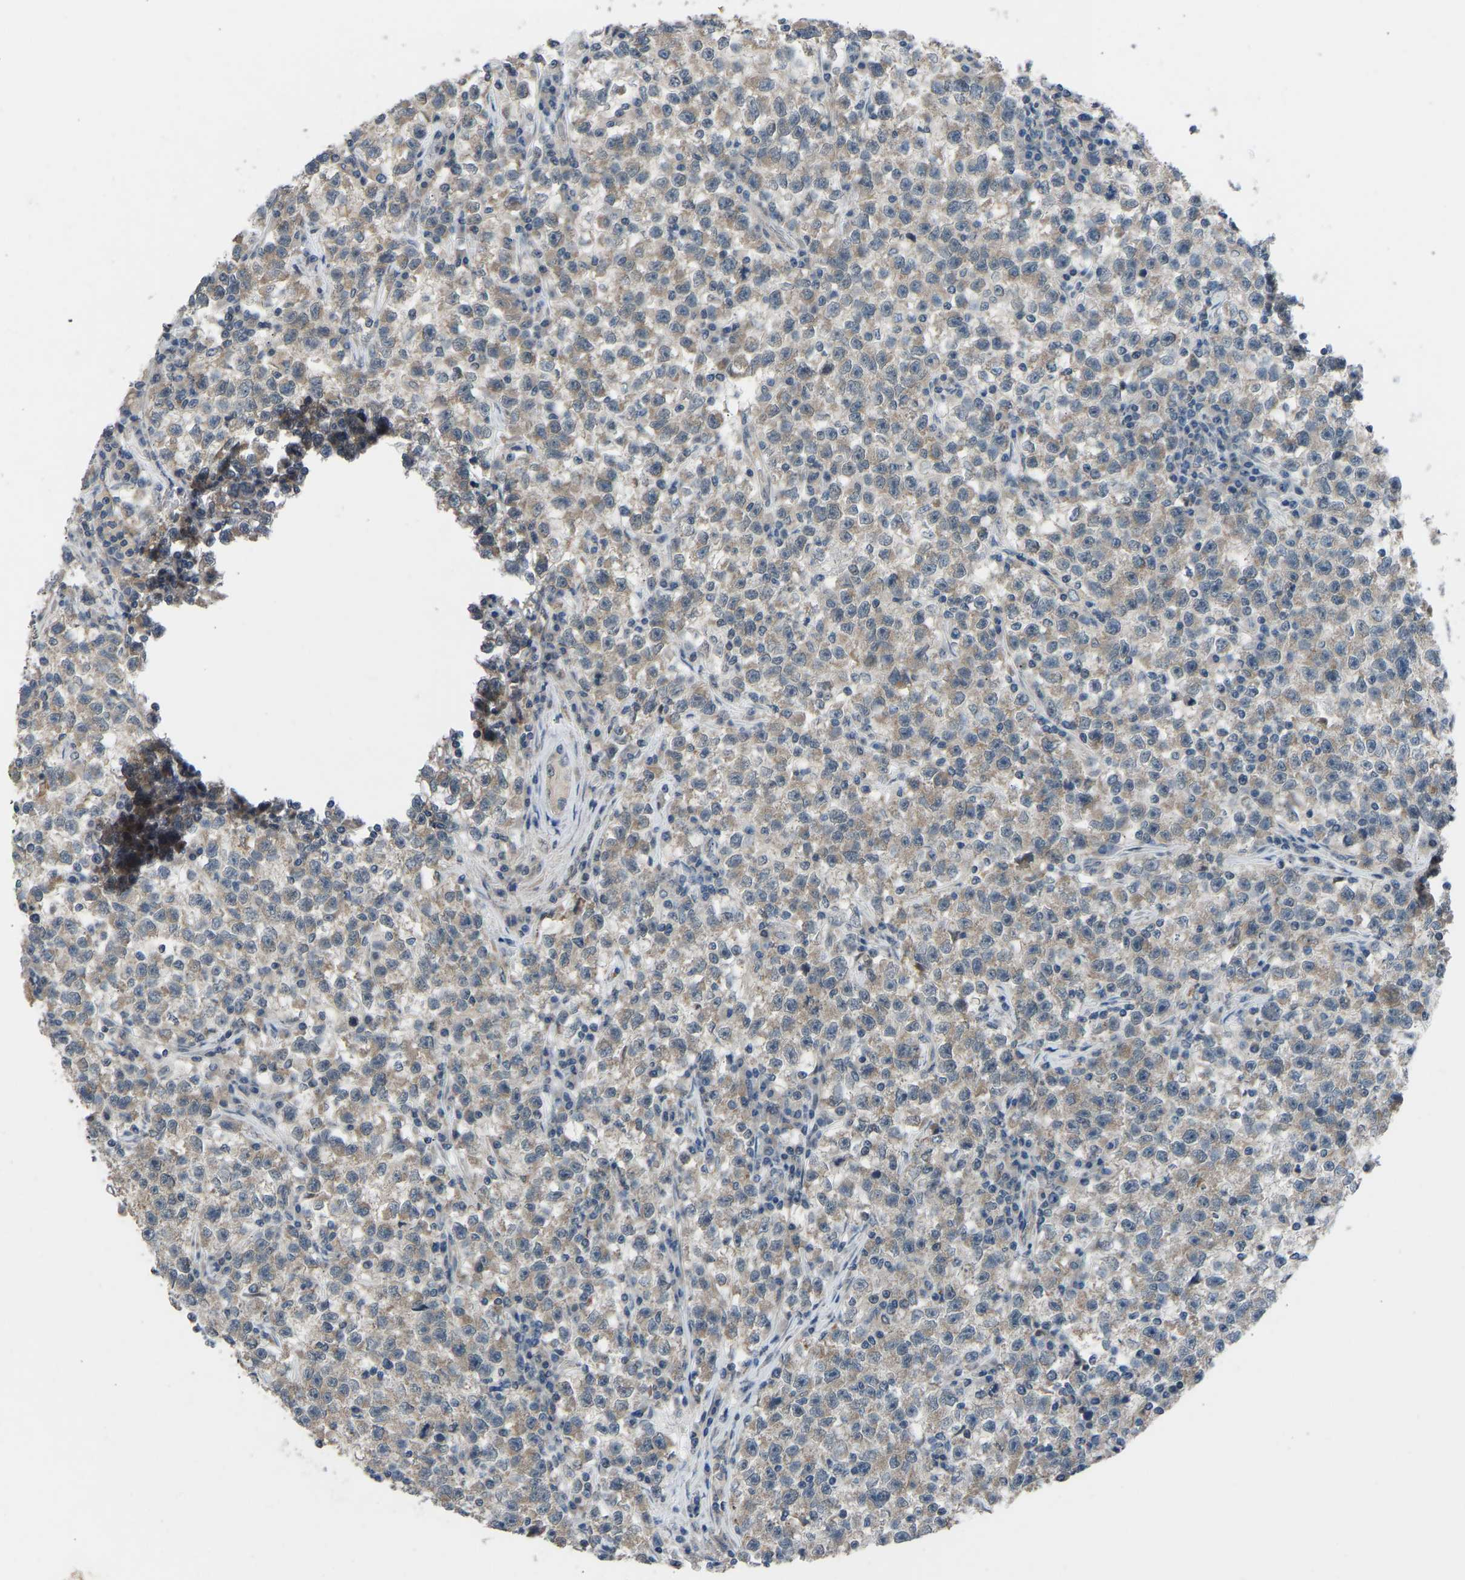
{"staining": {"intensity": "moderate", "quantity": ">75%", "location": "cytoplasmic/membranous"}, "tissue": "testis cancer", "cell_type": "Tumor cells", "image_type": "cancer", "snomed": [{"axis": "morphology", "description": "Seminoma, NOS"}, {"axis": "topography", "description": "Testis"}], "caption": "IHC staining of testis cancer (seminoma), which demonstrates medium levels of moderate cytoplasmic/membranous positivity in approximately >75% of tumor cells indicating moderate cytoplasmic/membranous protein expression. The staining was performed using DAB (3,3'-diaminobenzidine) (brown) for protein detection and nuclei were counterstained in hematoxylin (blue).", "gene": "CDK2AP1", "patient": {"sex": "male", "age": 22}}